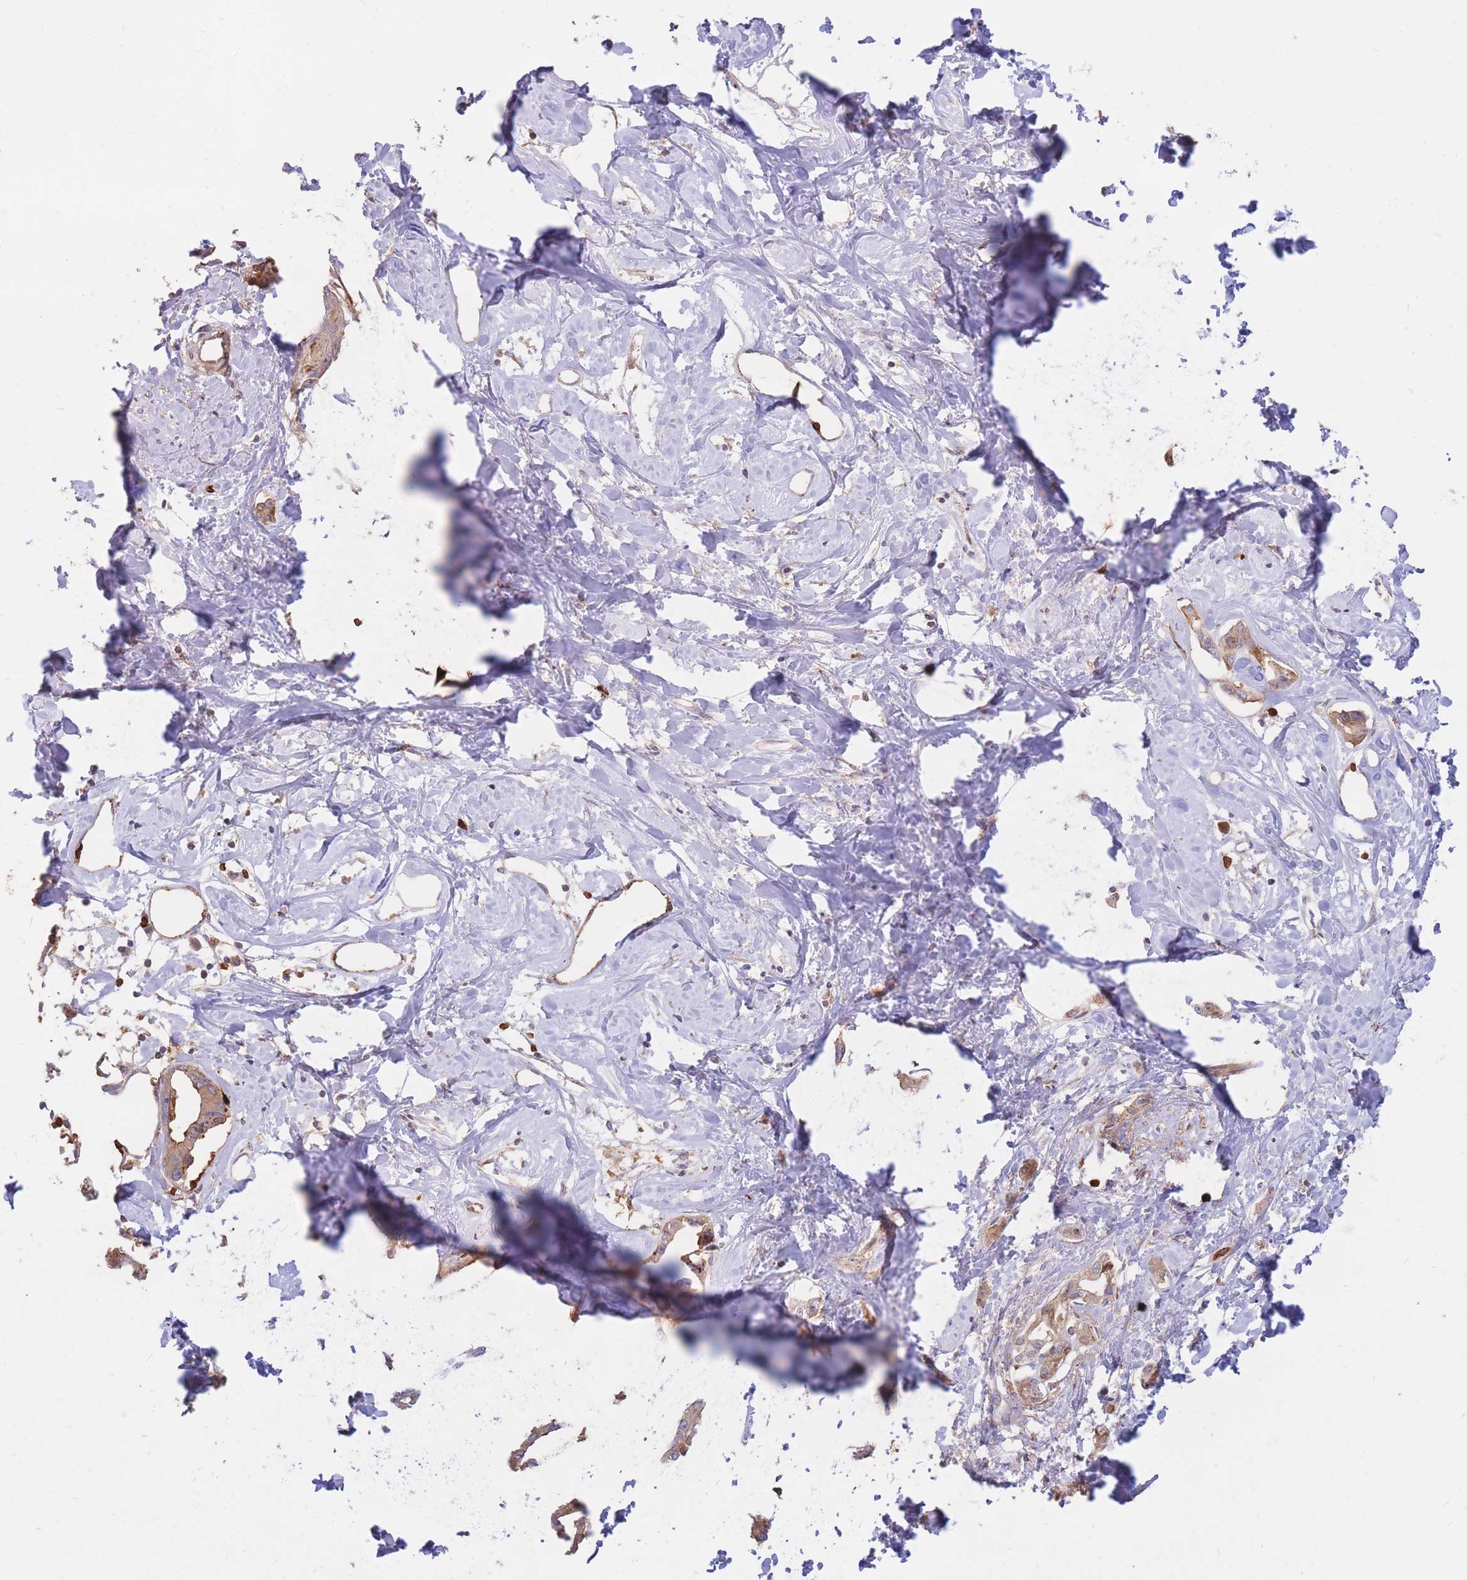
{"staining": {"intensity": "moderate", "quantity": ">75%", "location": "cytoplasmic/membranous"}, "tissue": "liver cancer", "cell_type": "Tumor cells", "image_type": "cancer", "snomed": [{"axis": "morphology", "description": "Cholangiocarcinoma"}, {"axis": "topography", "description": "Liver"}], "caption": "Immunohistochemical staining of human liver cancer (cholangiocarcinoma) shows medium levels of moderate cytoplasmic/membranous staining in about >75% of tumor cells.", "gene": "ATP10D", "patient": {"sex": "male", "age": 59}}